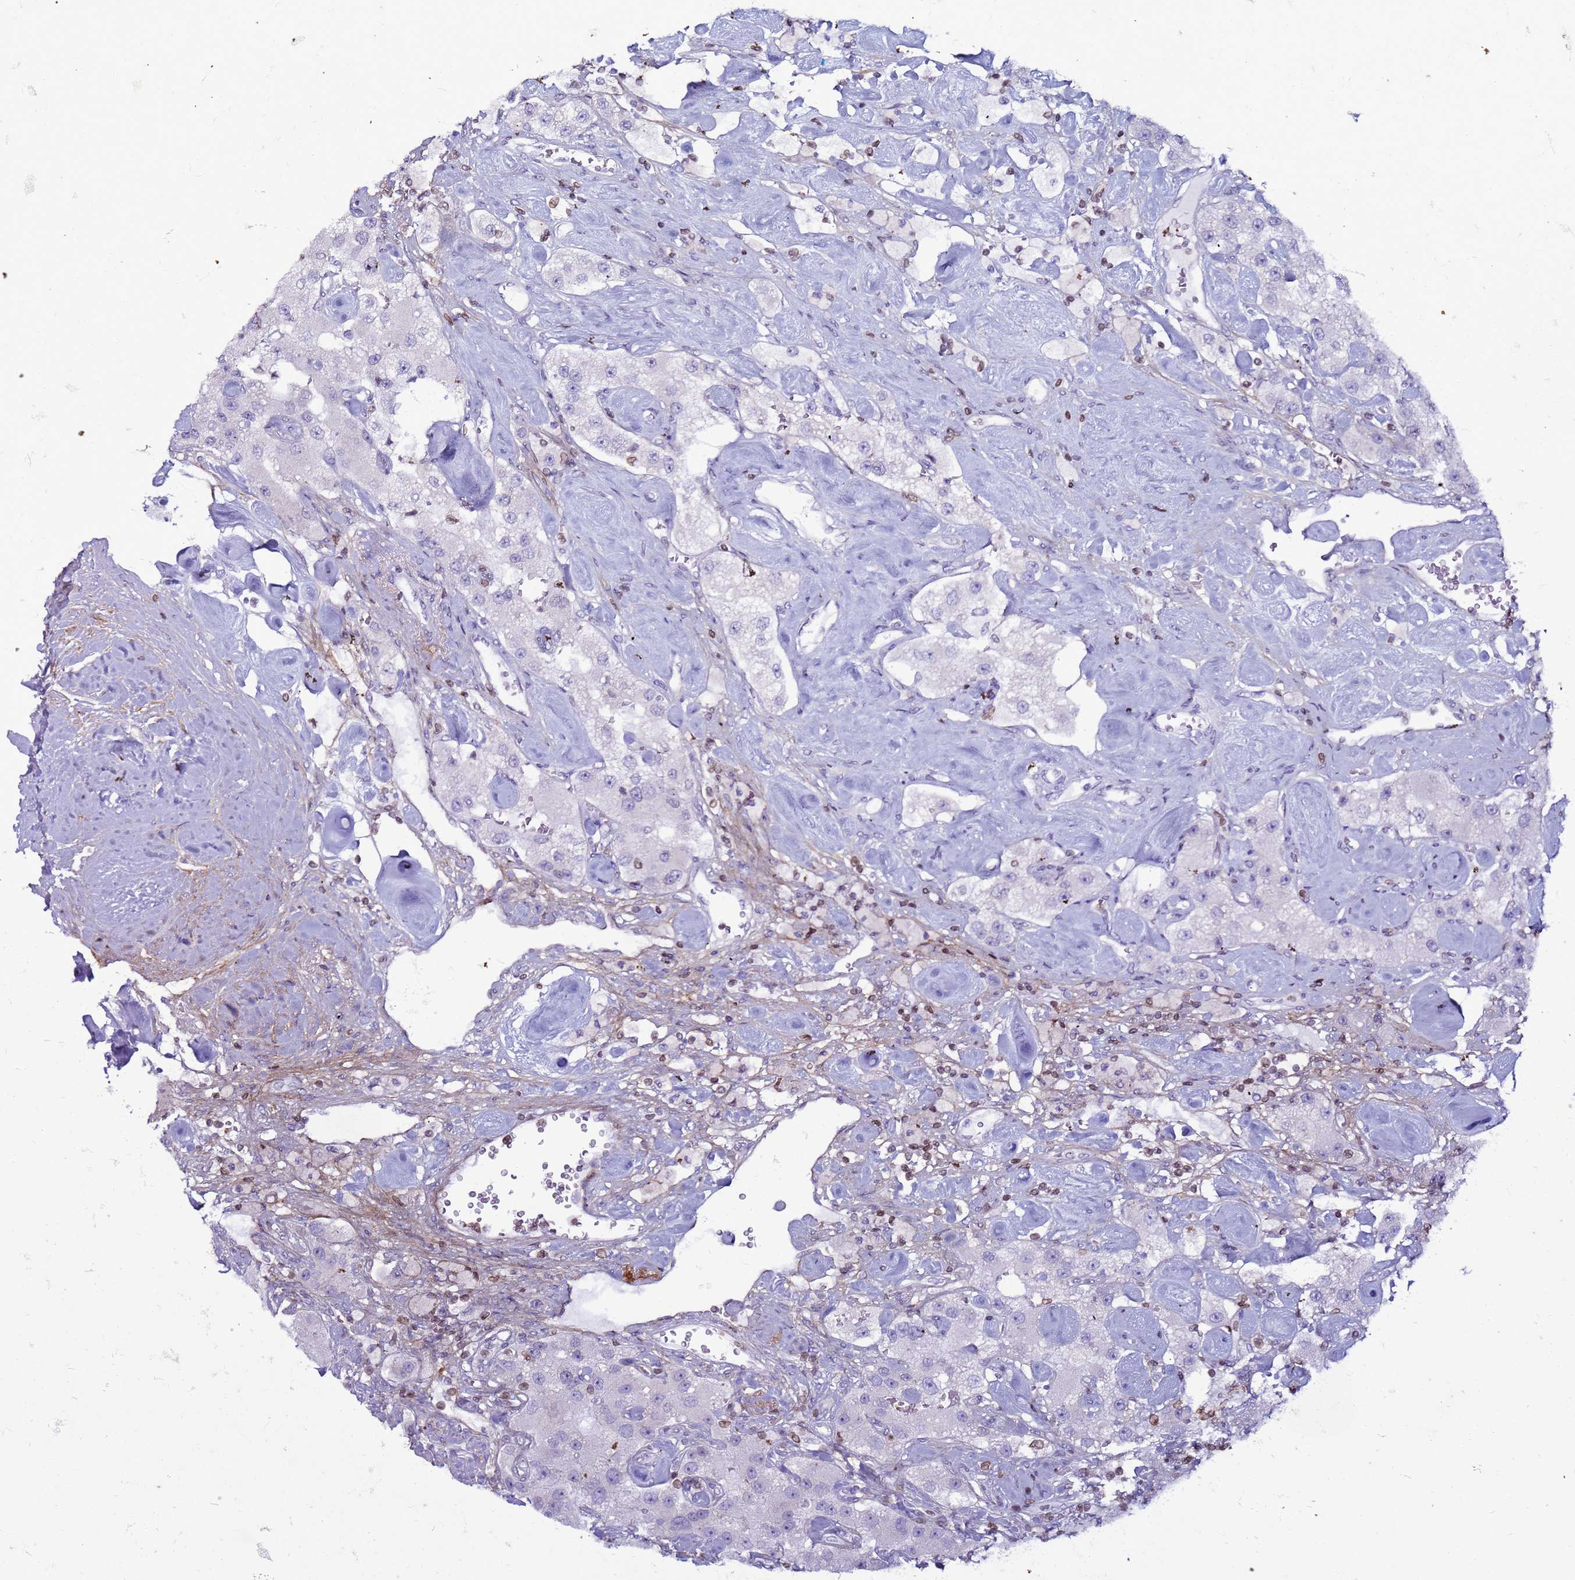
{"staining": {"intensity": "negative", "quantity": "none", "location": "none"}, "tissue": "carcinoid", "cell_type": "Tumor cells", "image_type": "cancer", "snomed": [{"axis": "morphology", "description": "Carcinoid, malignant, NOS"}, {"axis": "topography", "description": "Pancreas"}], "caption": "IHC image of neoplastic tissue: malignant carcinoid stained with DAB shows no significant protein expression in tumor cells.", "gene": "METTL25B", "patient": {"sex": "male", "age": 41}}